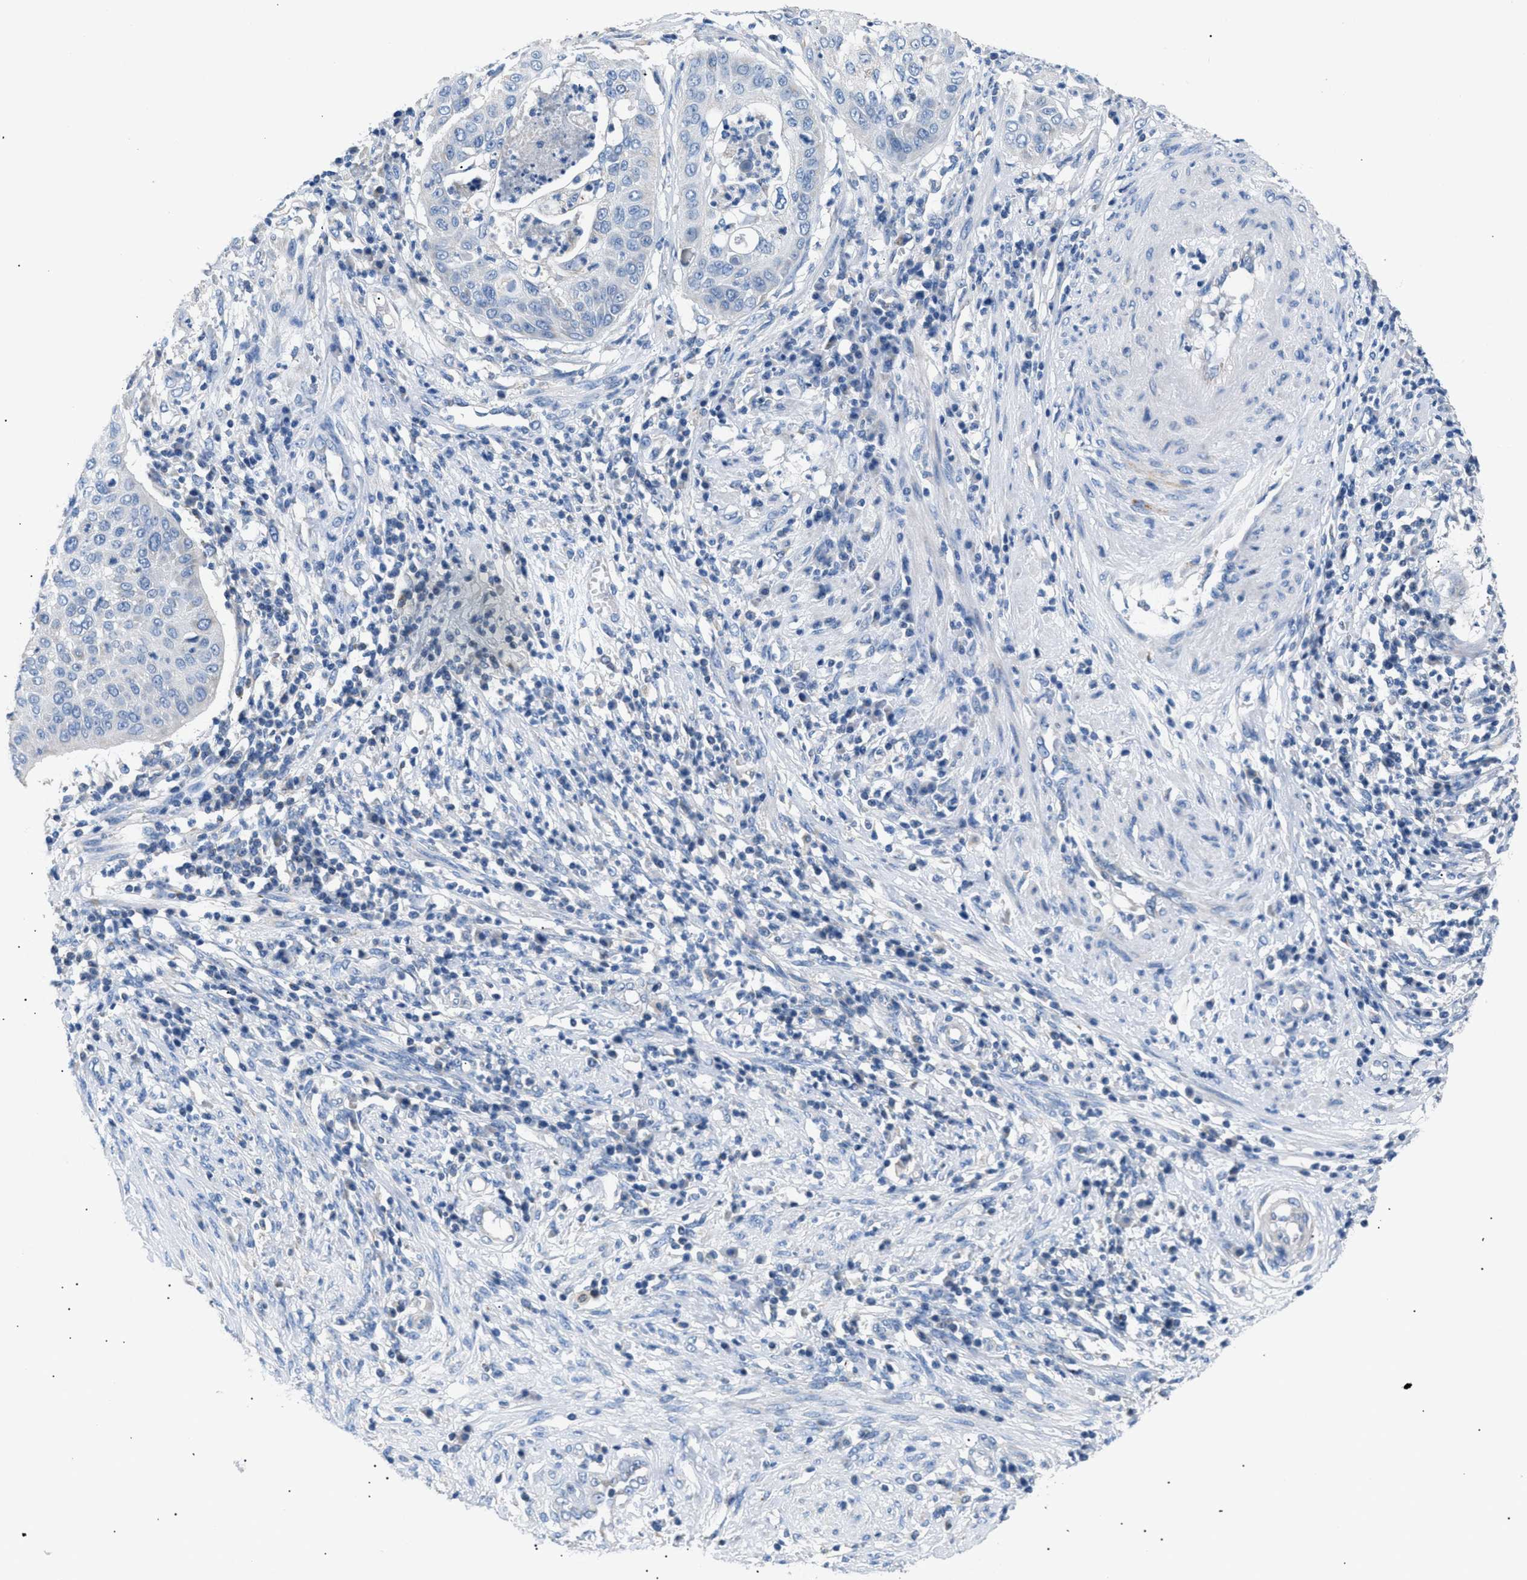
{"staining": {"intensity": "negative", "quantity": "none", "location": "none"}, "tissue": "cervical cancer", "cell_type": "Tumor cells", "image_type": "cancer", "snomed": [{"axis": "morphology", "description": "Normal tissue, NOS"}, {"axis": "morphology", "description": "Squamous cell carcinoma, NOS"}, {"axis": "topography", "description": "Cervix"}], "caption": "This is a image of immunohistochemistry (IHC) staining of cervical squamous cell carcinoma, which shows no positivity in tumor cells.", "gene": "ILDR1", "patient": {"sex": "female", "age": 39}}